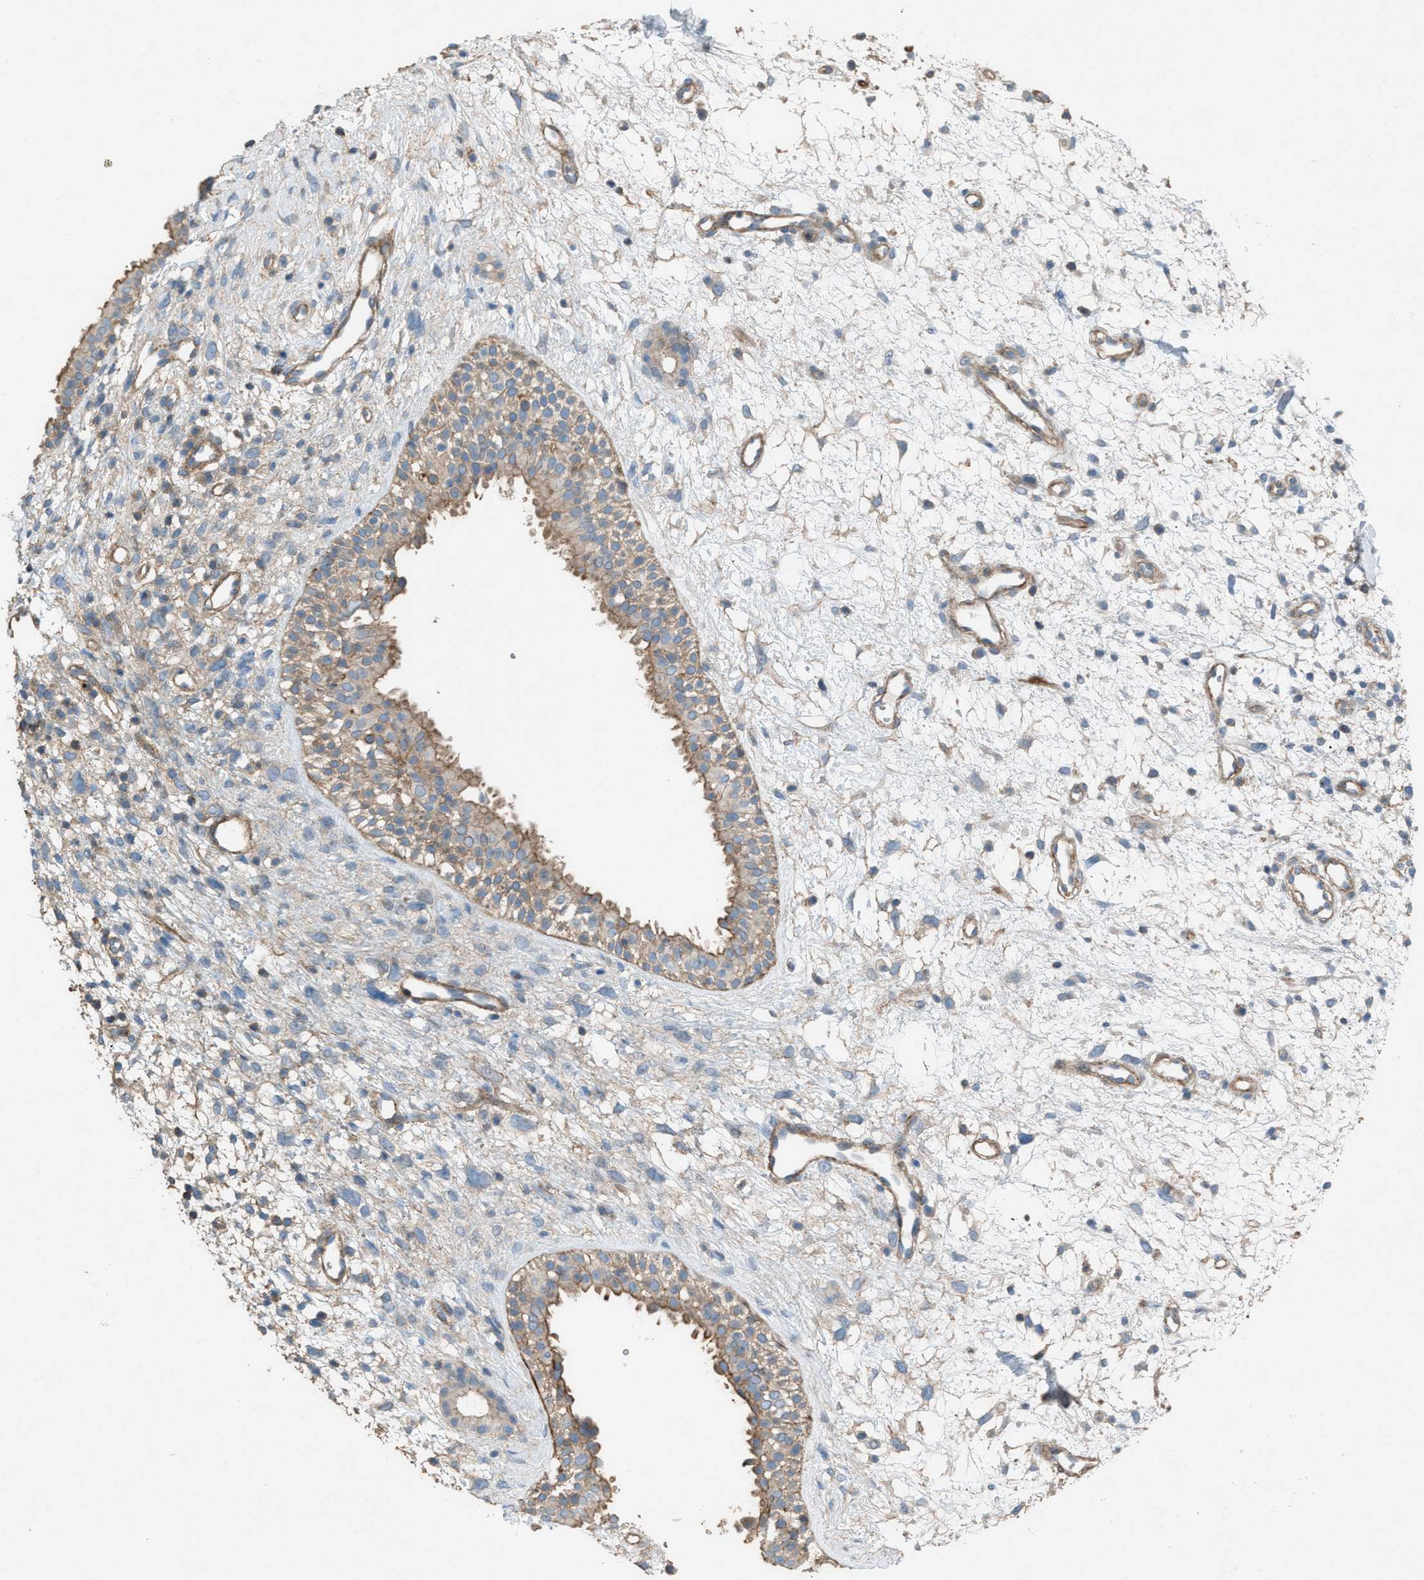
{"staining": {"intensity": "moderate", "quantity": ">75%", "location": "cytoplasmic/membranous"}, "tissue": "nasopharynx", "cell_type": "Respiratory epithelial cells", "image_type": "normal", "snomed": [{"axis": "morphology", "description": "Normal tissue, NOS"}, {"axis": "topography", "description": "Nasopharynx"}], "caption": "Immunohistochemistry photomicrograph of benign human nasopharynx stained for a protein (brown), which displays medium levels of moderate cytoplasmic/membranous expression in approximately >75% of respiratory epithelial cells.", "gene": "NCK2", "patient": {"sex": "male", "age": 22}}